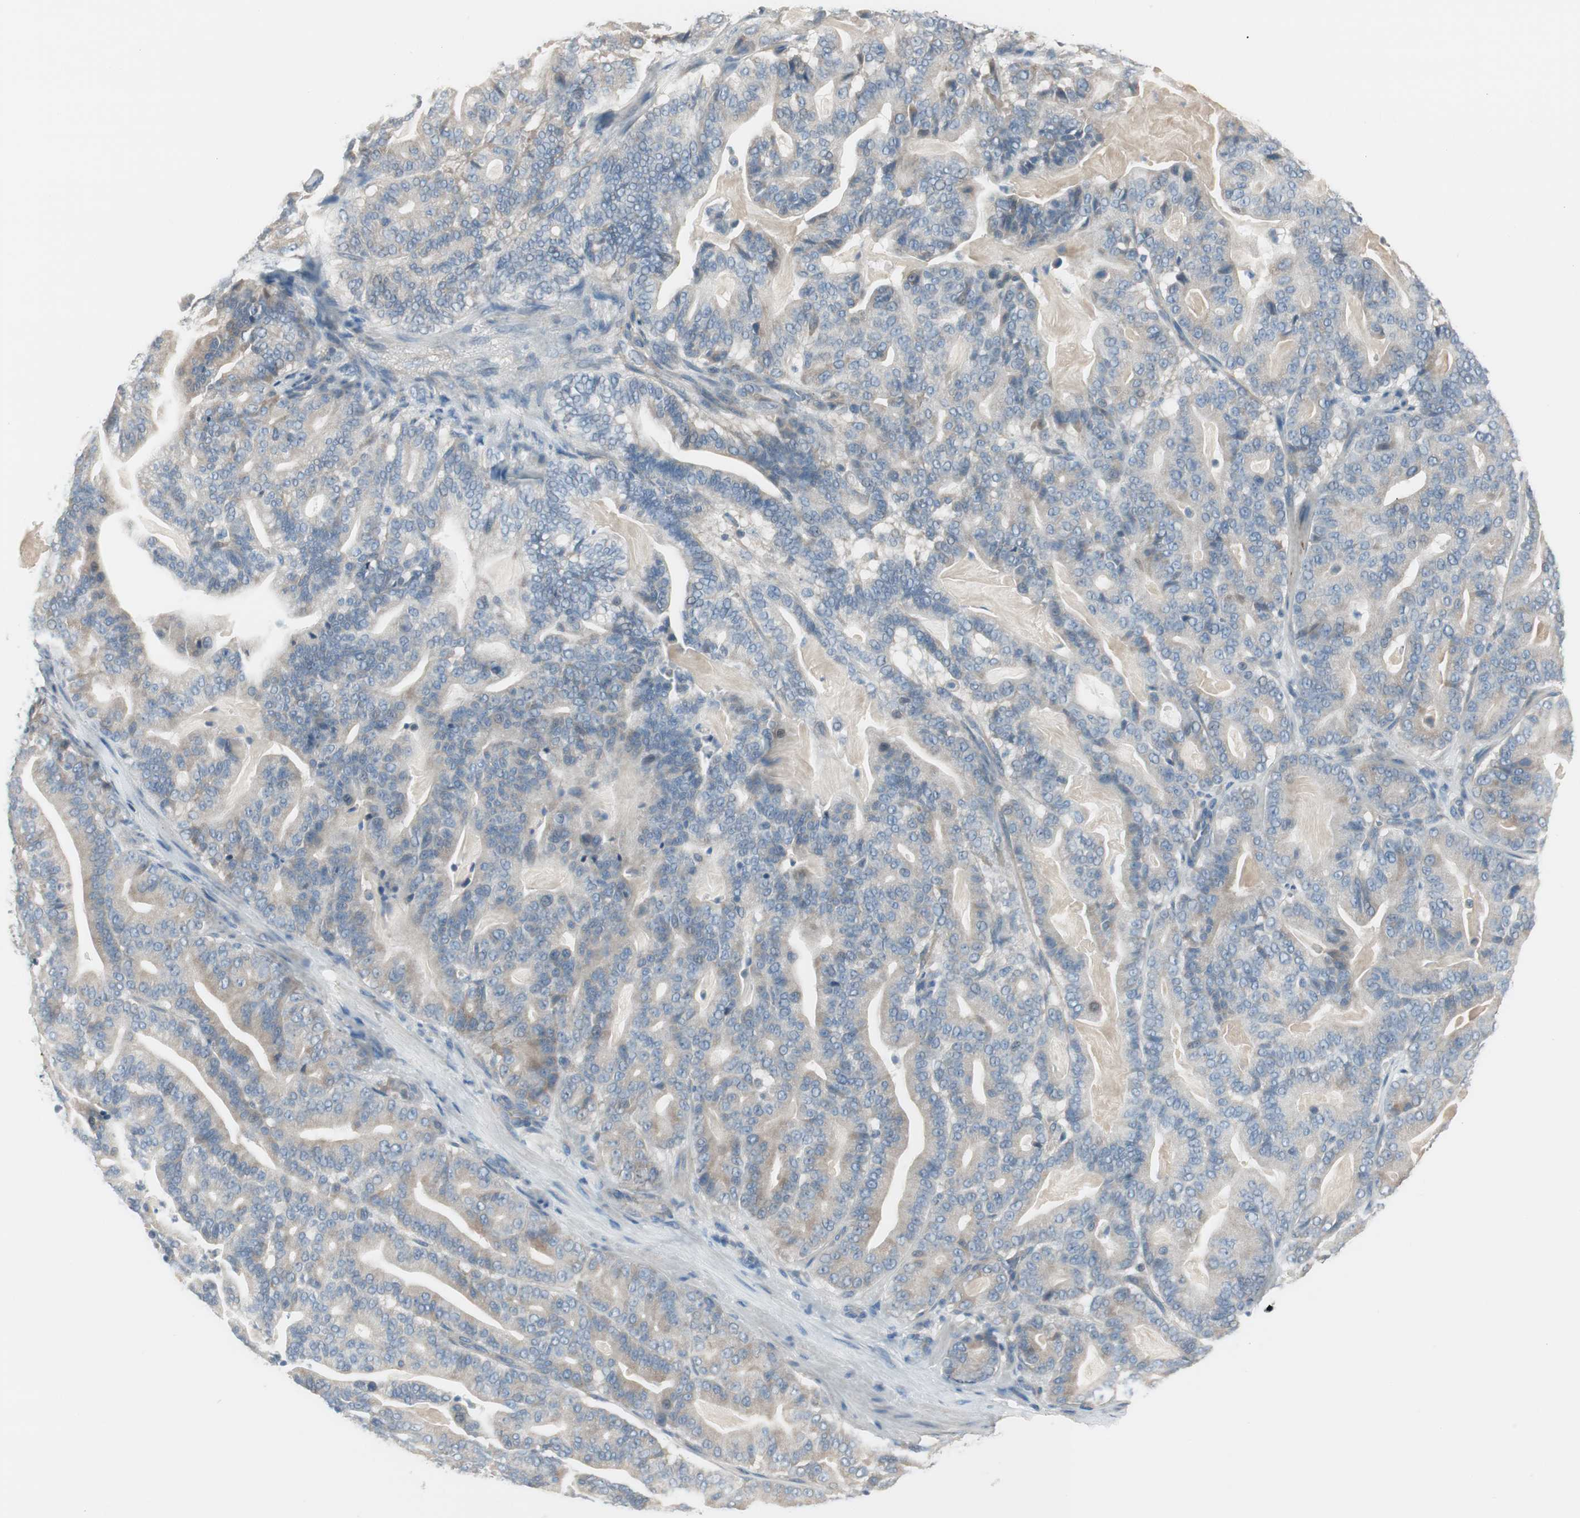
{"staining": {"intensity": "weak", "quantity": "25%-75%", "location": "cytoplasmic/membranous"}, "tissue": "pancreatic cancer", "cell_type": "Tumor cells", "image_type": "cancer", "snomed": [{"axis": "morphology", "description": "Adenocarcinoma, NOS"}, {"axis": "topography", "description": "Pancreas"}], "caption": "DAB (3,3'-diaminobenzidine) immunohistochemical staining of human pancreatic adenocarcinoma reveals weak cytoplasmic/membranous protein positivity in about 25%-75% of tumor cells.", "gene": "EVA1A", "patient": {"sex": "male", "age": 63}}